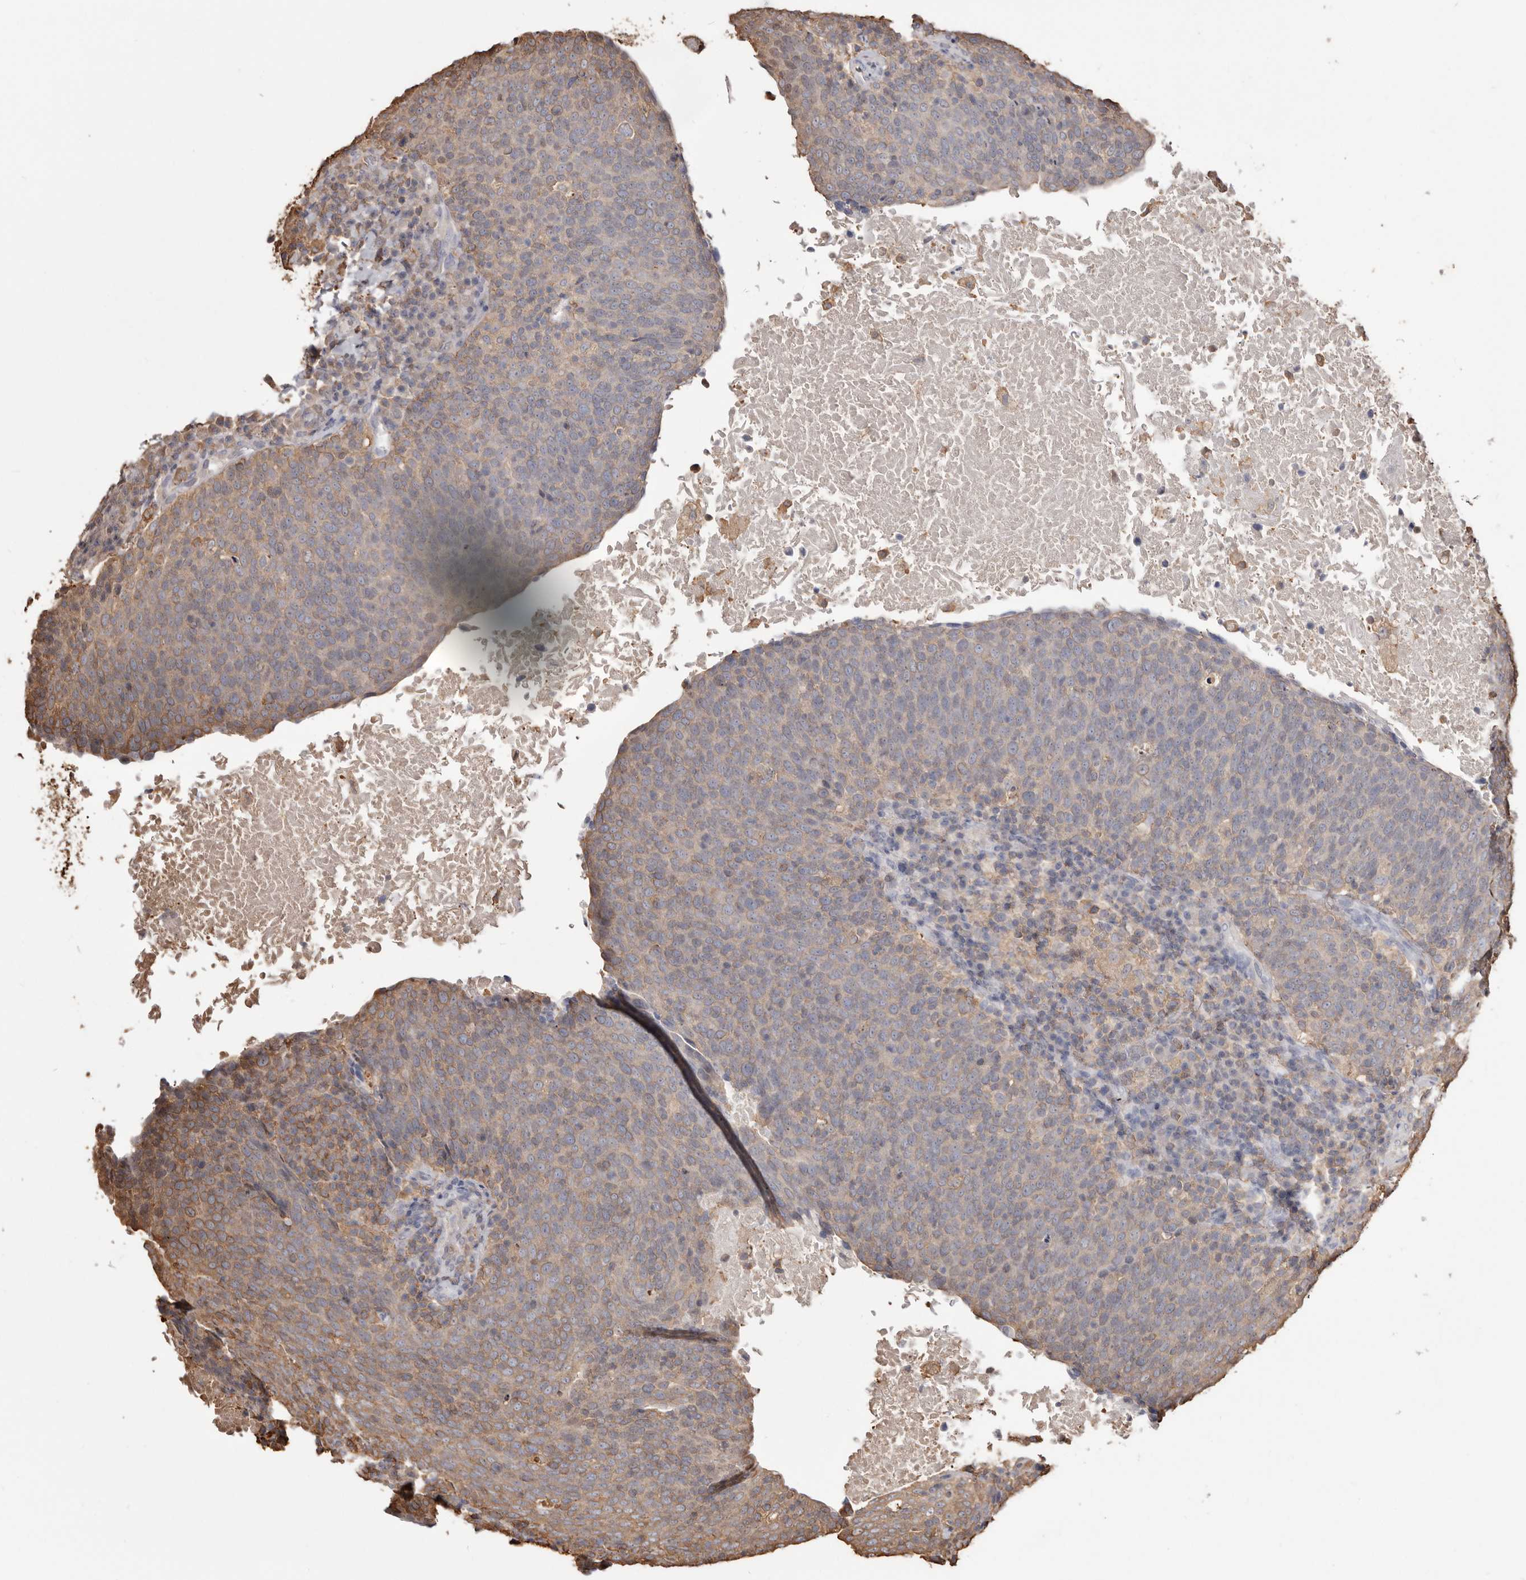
{"staining": {"intensity": "moderate", "quantity": "<25%", "location": "cytoplasmic/membranous"}, "tissue": "head and neck cancer", "cell_type": "Tumor cells", "image_type": "cancer", "snomed": [{"axis": "morphology", "description": "Squamous cell carcinoma, NOS"}, {"axis": "morphology", "description": "Squamous cell carcinoma, metastatic, NOS"}, {"axis": "topography", "description": "Lymph node"}, {"axis": "topography", "description": "Head-Neck"}], "caption": "Protein analysis of head and neck metastatic squamous cell carcinoma tissue reveals moderate cytoplasmic/membranous expression in approximately <25% of tumor cells.", "gene": "PKM", "patient": {"sex": "male", "age": 62}}